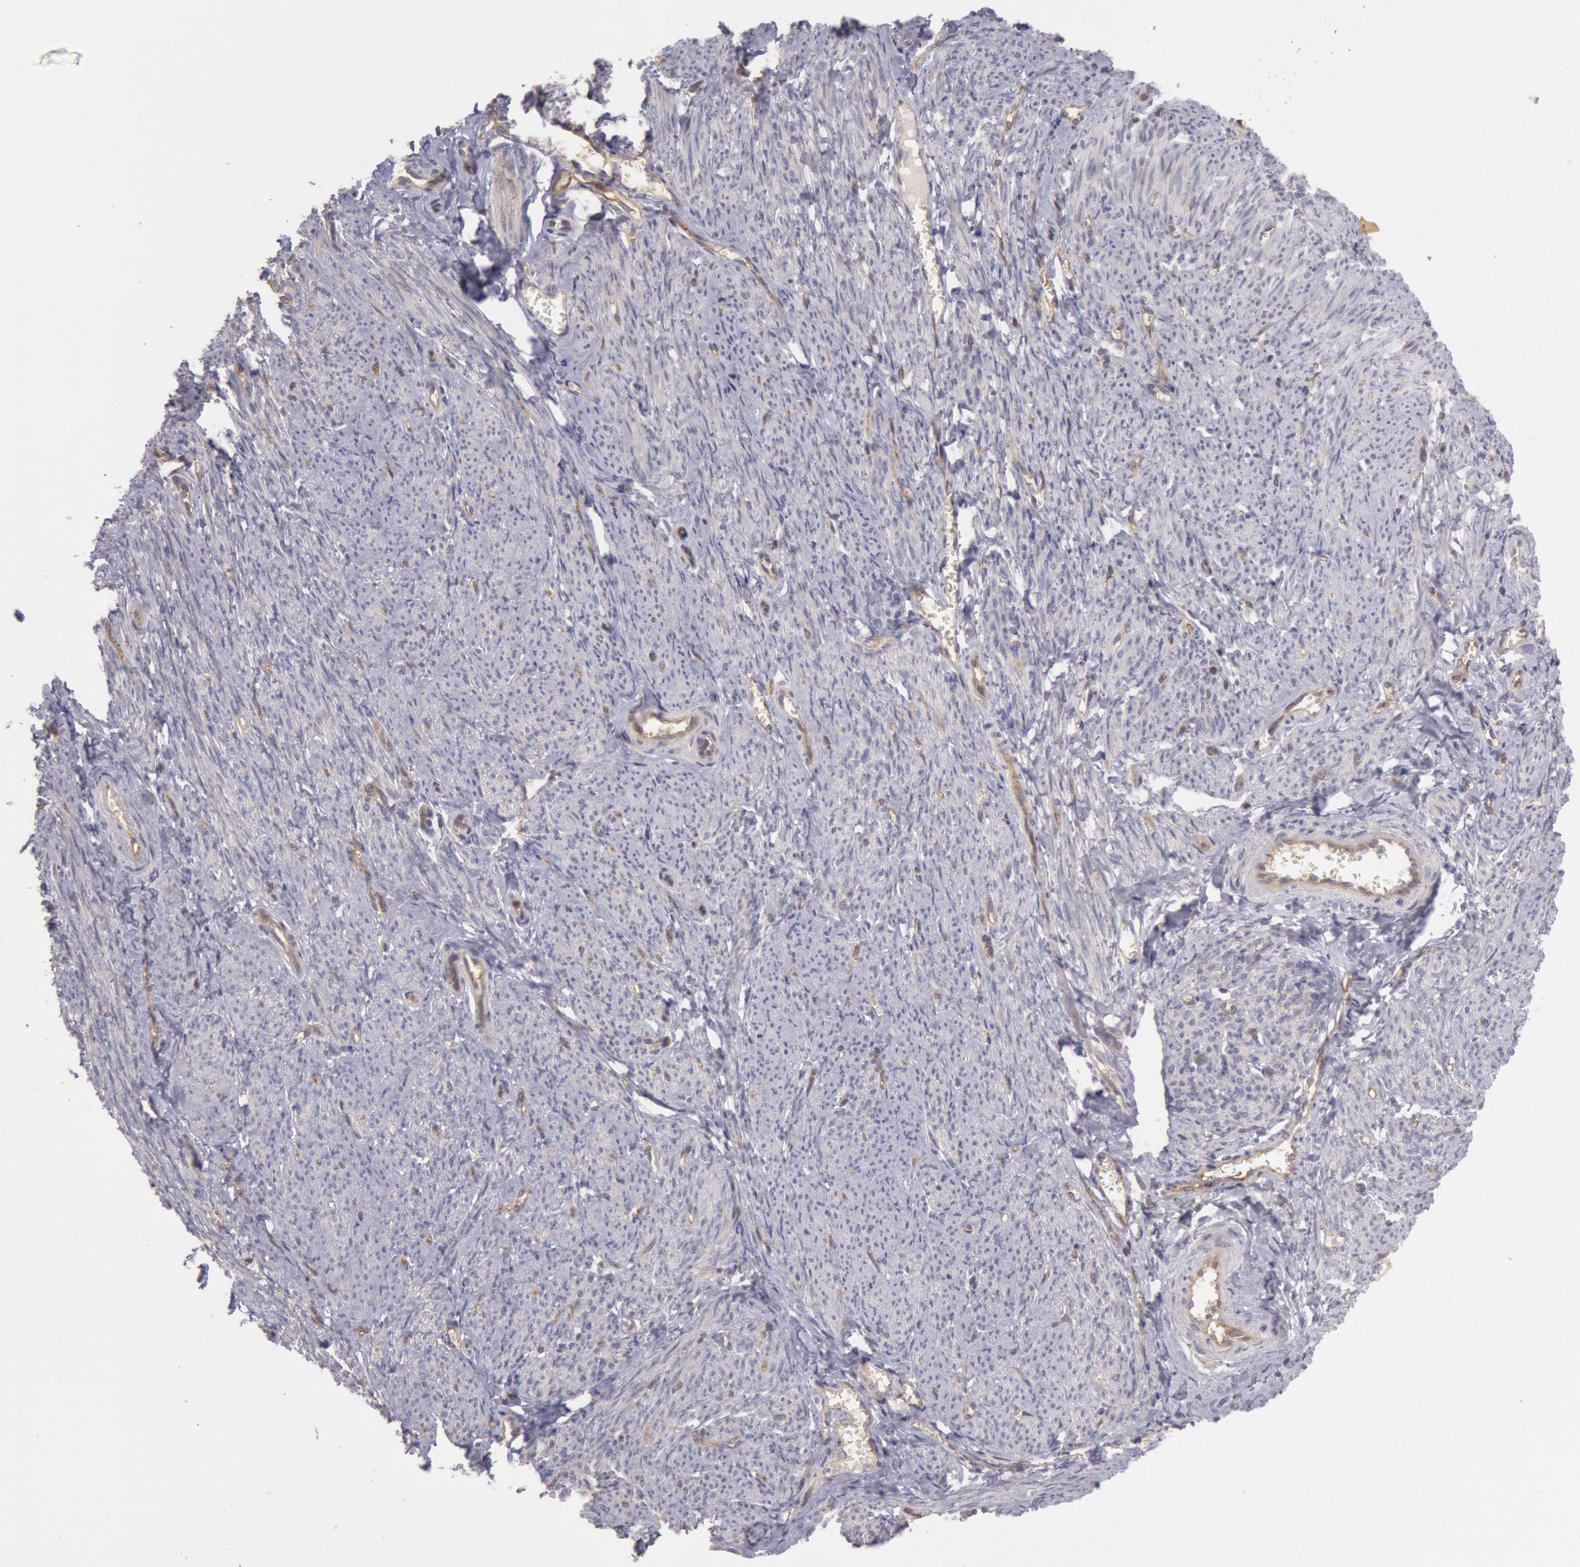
{"staining": {"intensity": "weak", "quantity": "25%-75%", "location": "cytoplasmic/membranous"}, "tissue": "smooth muscle", "cell_type": "Smooth muscle cells", "image_type": "normal", "snomed": [{"axis": "morphology", "description": "Normal tissue, NOS"}, {"axis": "topography", "description": "Smooth muscle"}, {"axis": "topography", "description": "Cervix"}], "caption": "Immunohistochemical staining of normal smooth muscle exhibits low levels of weak cytoplasmic/membranous positivity in approximately 25%-75% of smooth muscle cells.", "gene": "TRIB2", "patient": {"sex": "female", "age": 70}}